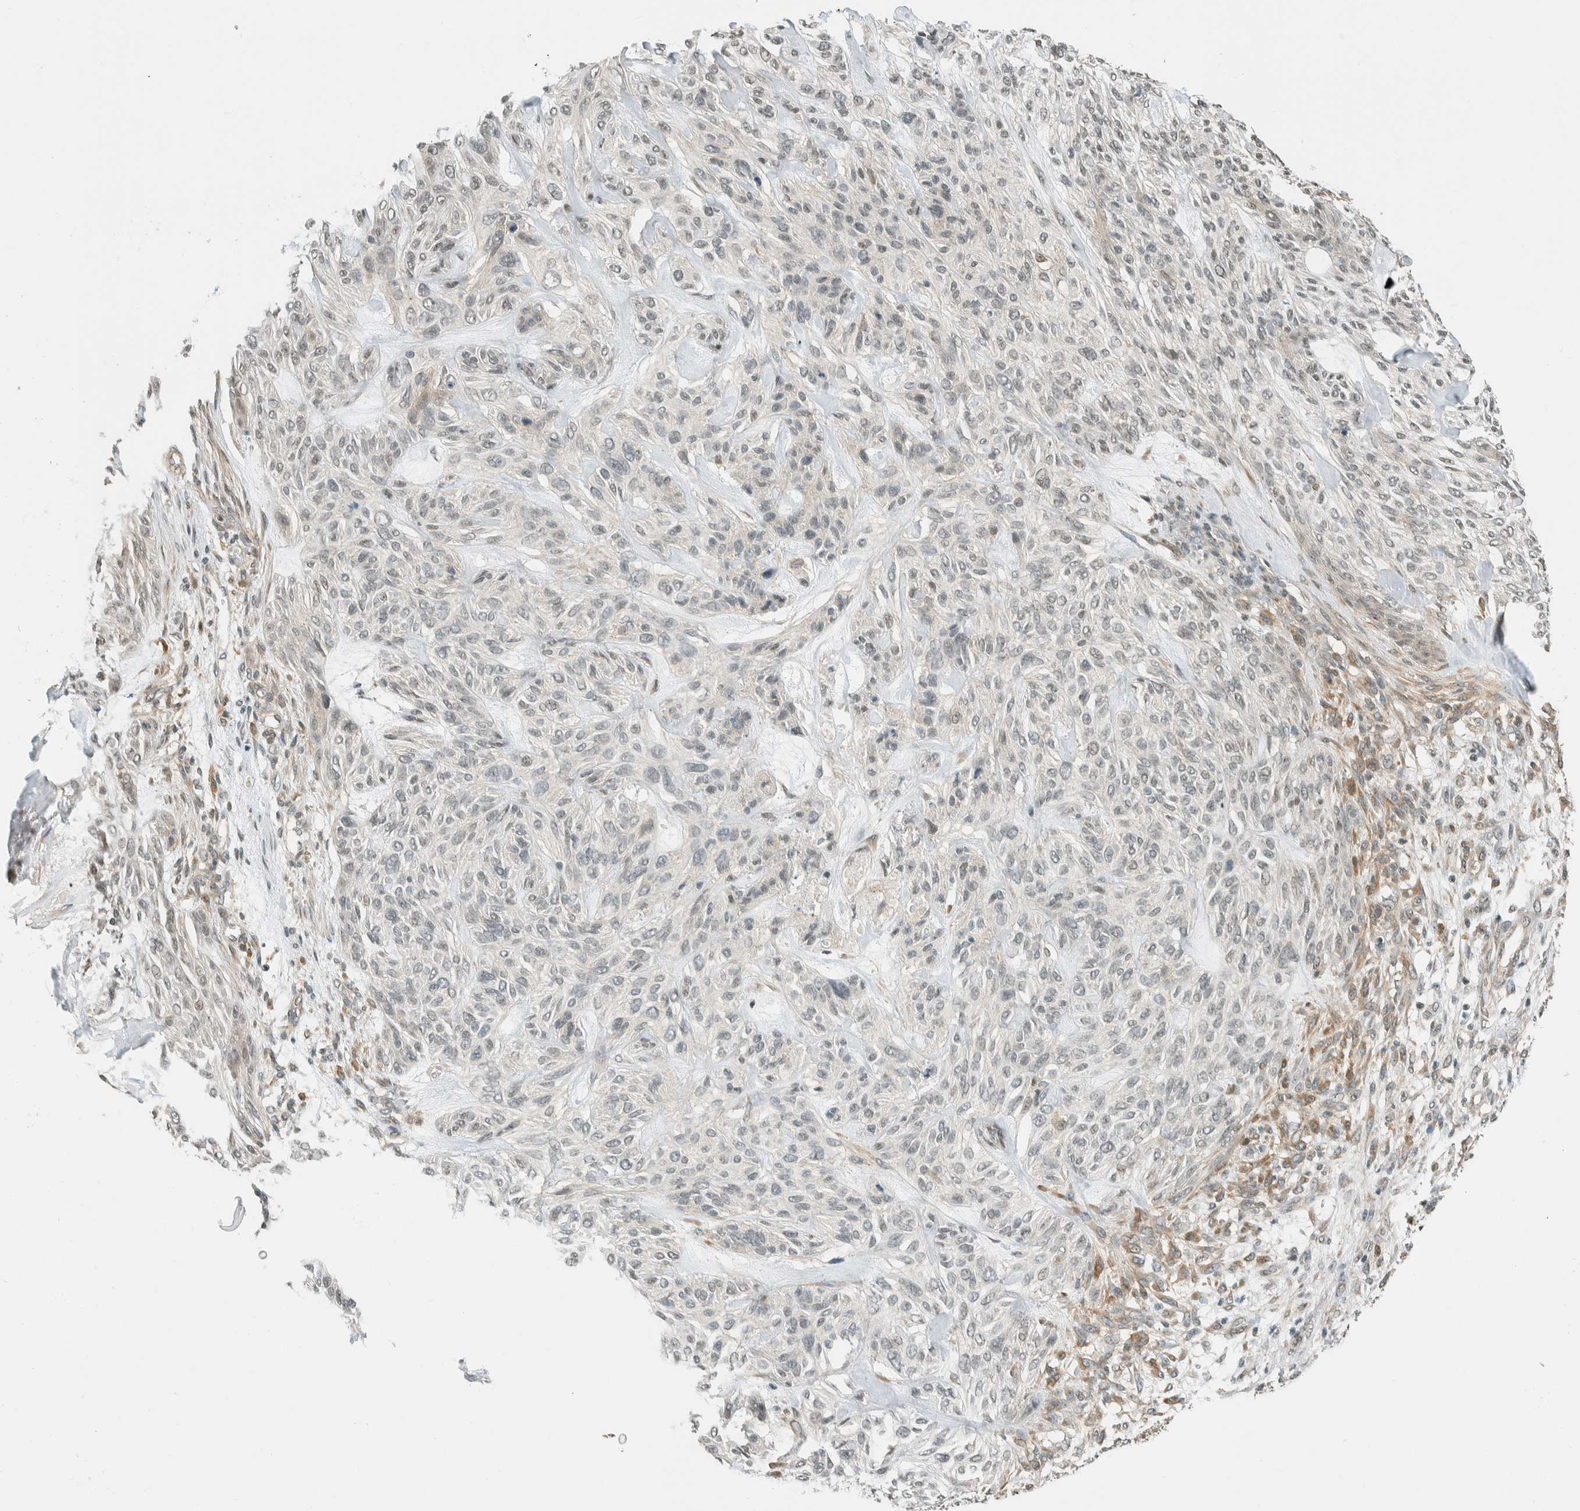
{"staining": {"intensity": "weak", "quantity": "<25%", "location": "nuclear"}, "tissue": "skin cancer", "cell_type": "Tumor cells", "image_type": "cancer", "snomed": [{"axis": "morphology", "description": "Basal cell carcinoma"}, {"axis": "topography", "description": "Skin"}], "caption": "This is an IHC histopathology image of human skin basal cell carcinoma. There is no expression in tumor cells.", "gene": "NIBAN2", "patient": {"sex": "male", "age": 55}}